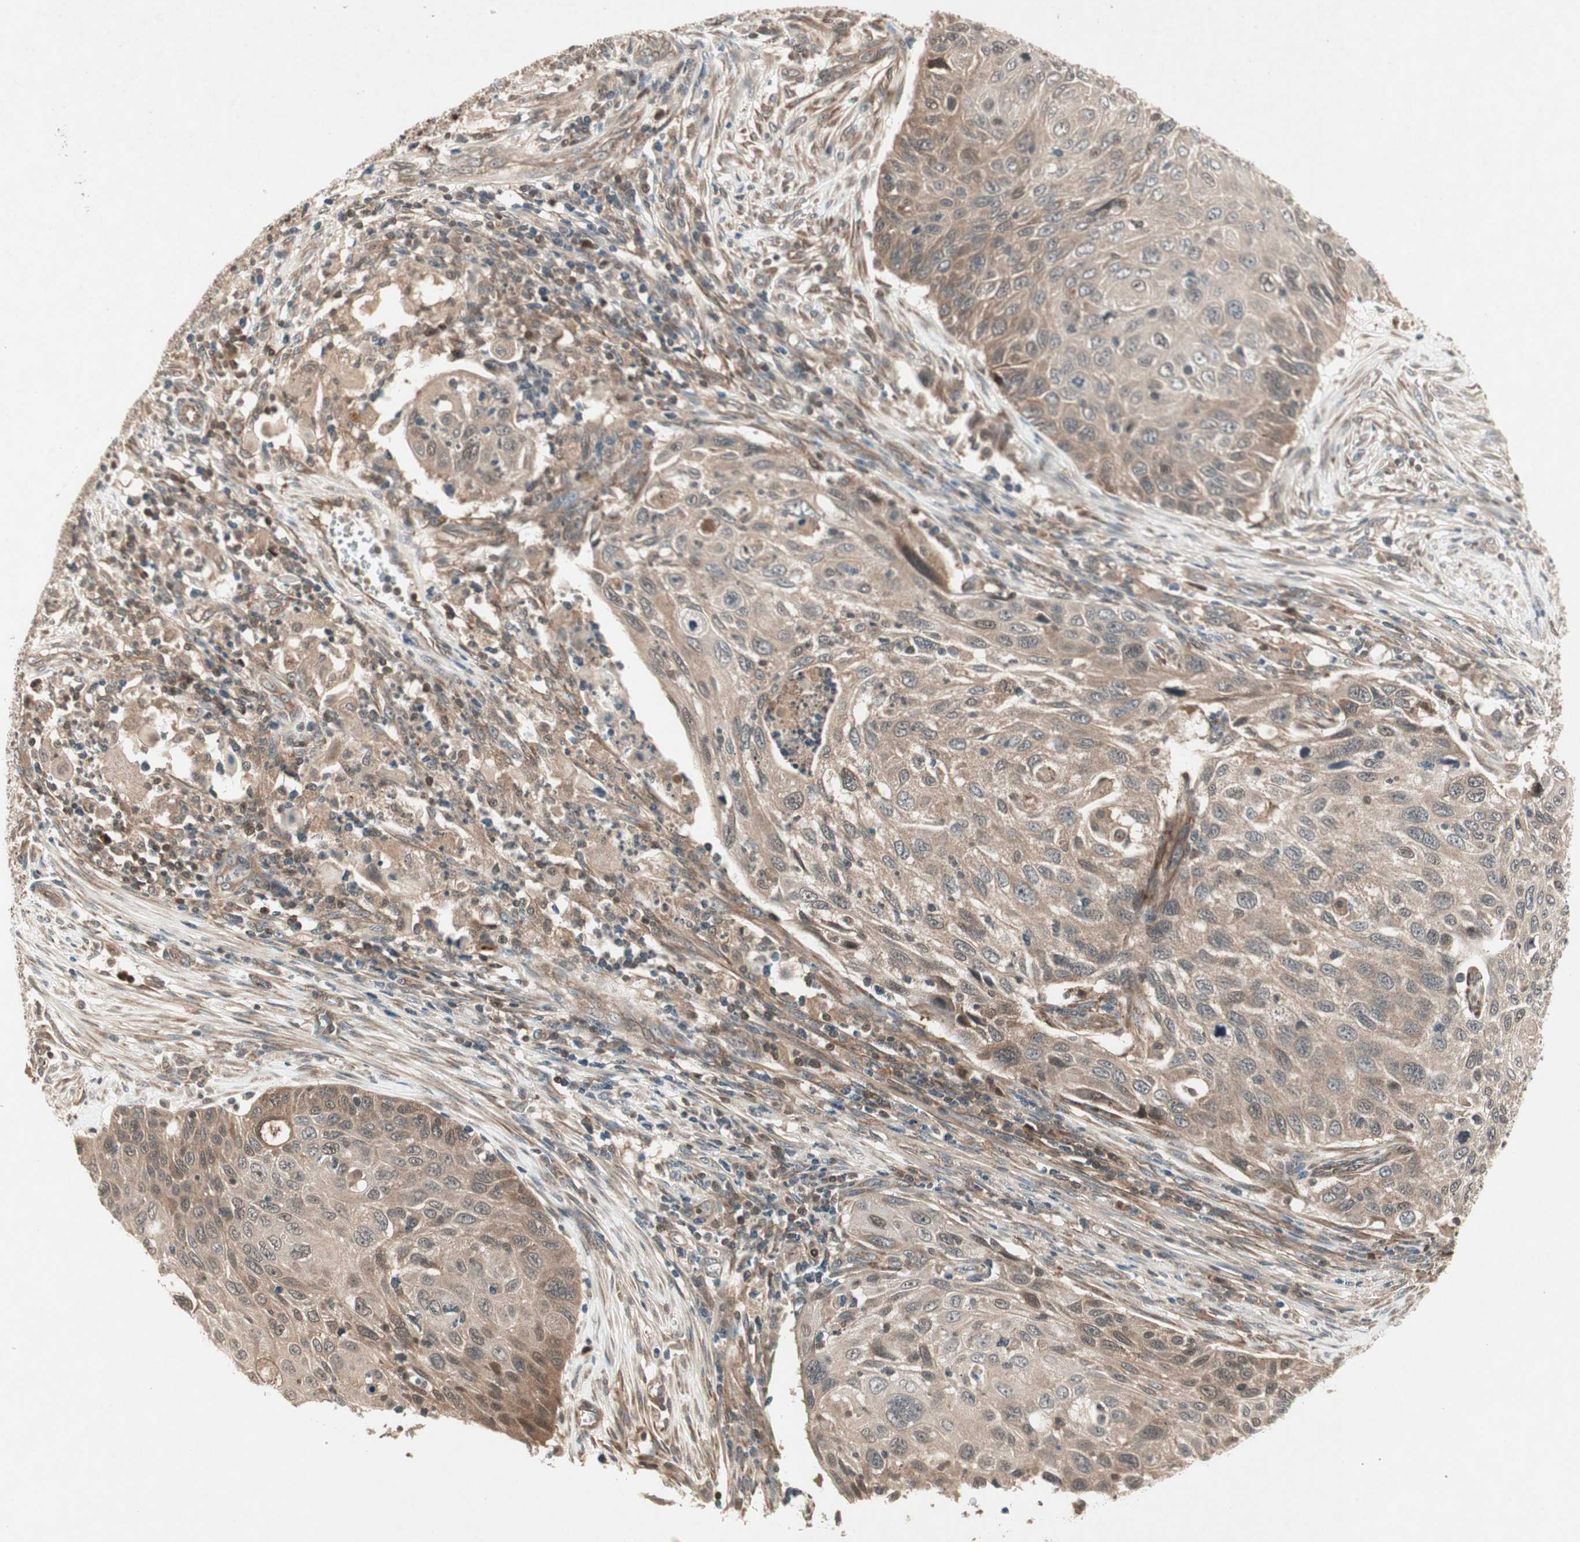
{"staining": {"intensity": "weak", "quantity": "25%-75%", "location": "cytoplasmic/membranous"}, "tissue": "cervical cancer", "cell_type": "Tumor cells", "image_type": "cancer", "snomed": [{"axis": "morphology", "description": "Squamous cell carcinoma, NOS"}, {"axis": "topography", "description": "Cervix"}], "caption": "A photomicrograph of human cervical cancer (squamous cell carcinoma) stained for a protein shows weak cytoplasmic/membranous brown staining in tumor cells.", "gene": "IRS1", "patient": {"sex": "female", "age": 70}}